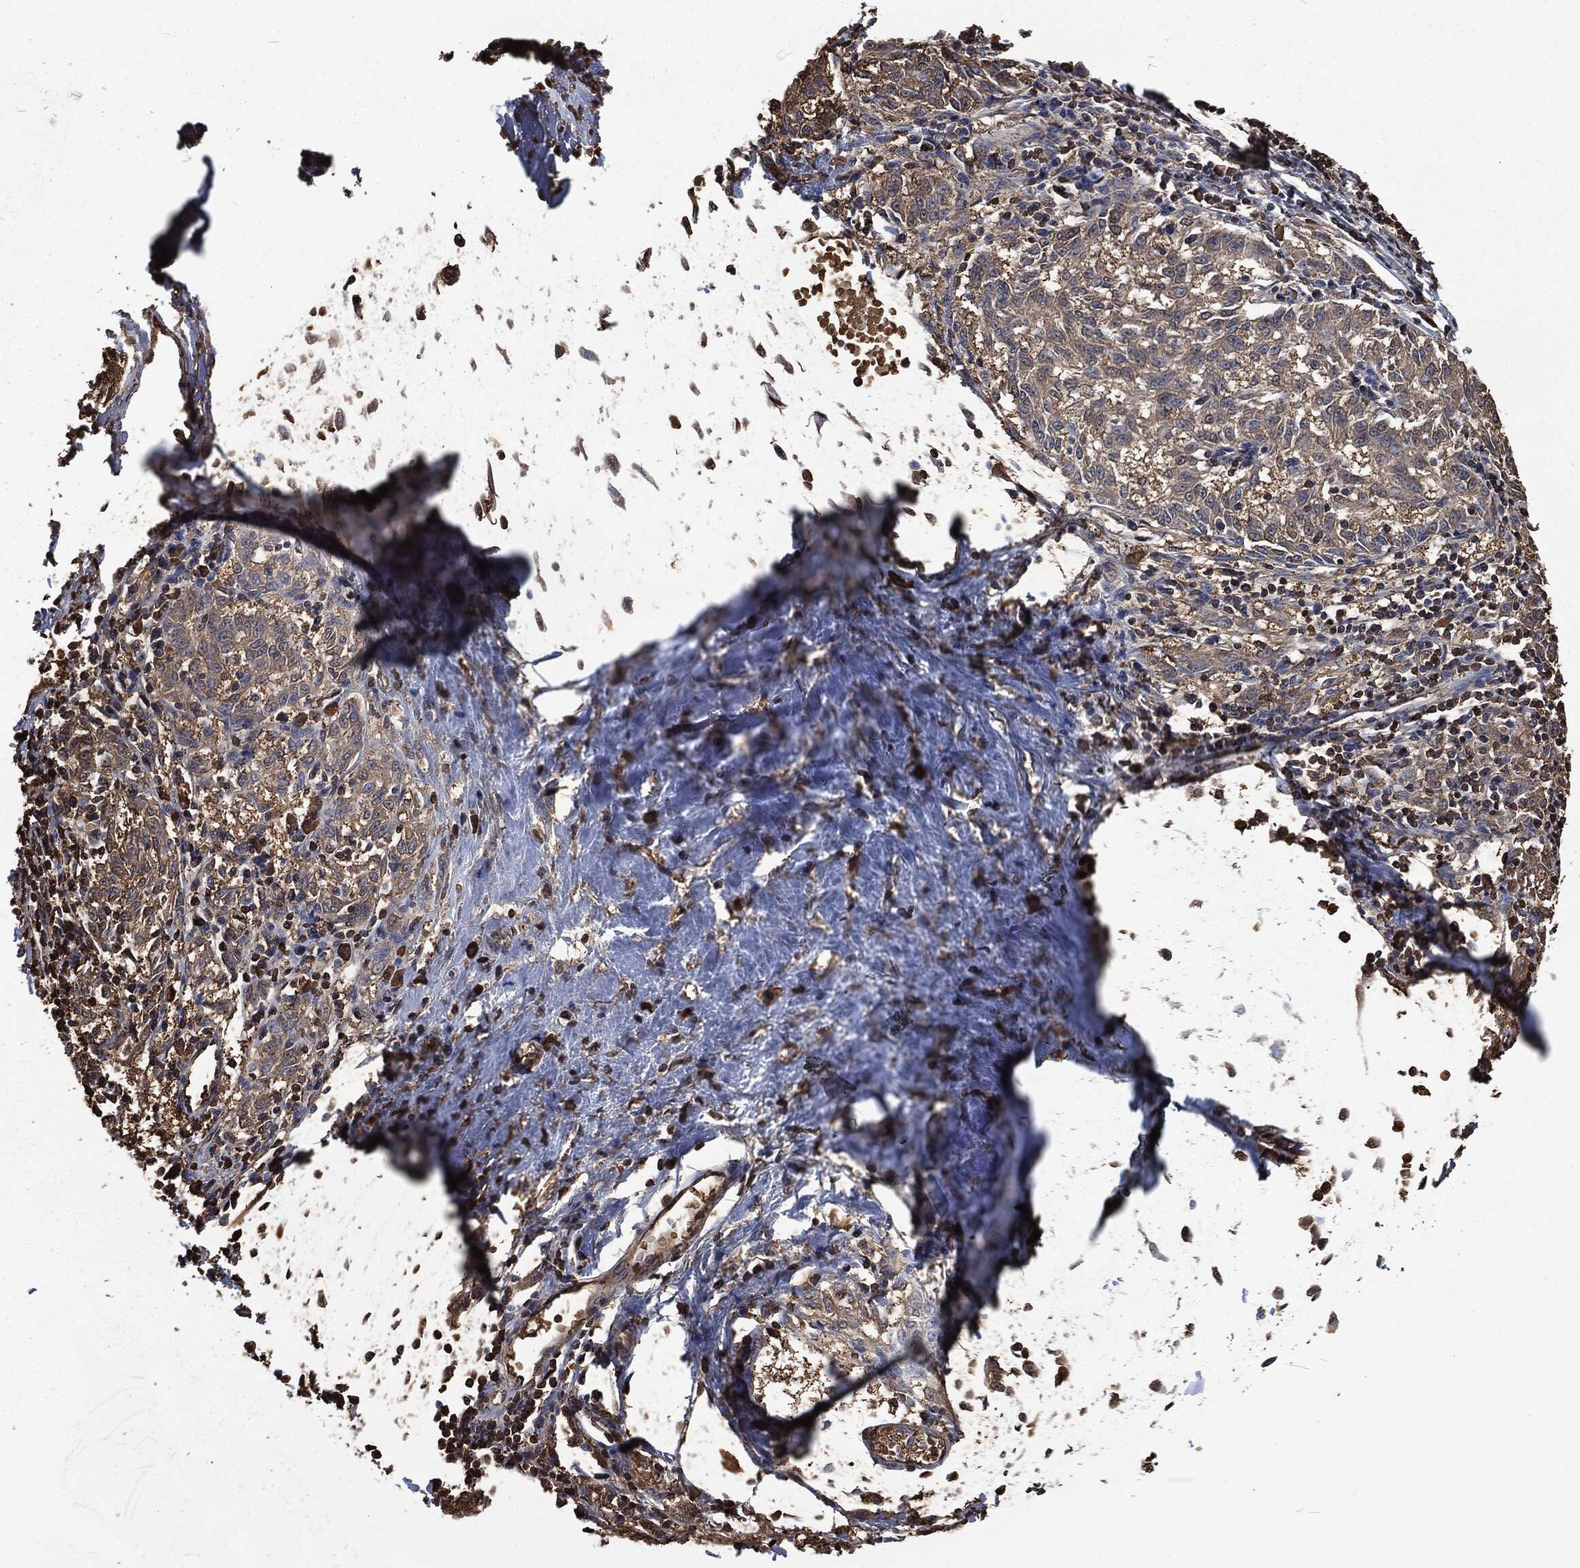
{"staining": {"intensity": "moderate", "quantity": "25%-75%", "location": "cytoplasmic/membranous"}, "tissue": "melanoma", "cell_type": "Tumor cells", "image_type": "cancer", "snomed": [{"axis": "morphology", "description": "Malignant melanoma, NOS"}, {"axis": "topography", "description": "Skin"}], "caption": "IHC (DAB) staining of melanoma displays moderate cytoplasmic/membranous protein positivity in approximately 25%-75% of tumor cells.", "gene": "PRDX4", "patient": {"sex": "female", "age": 72}}